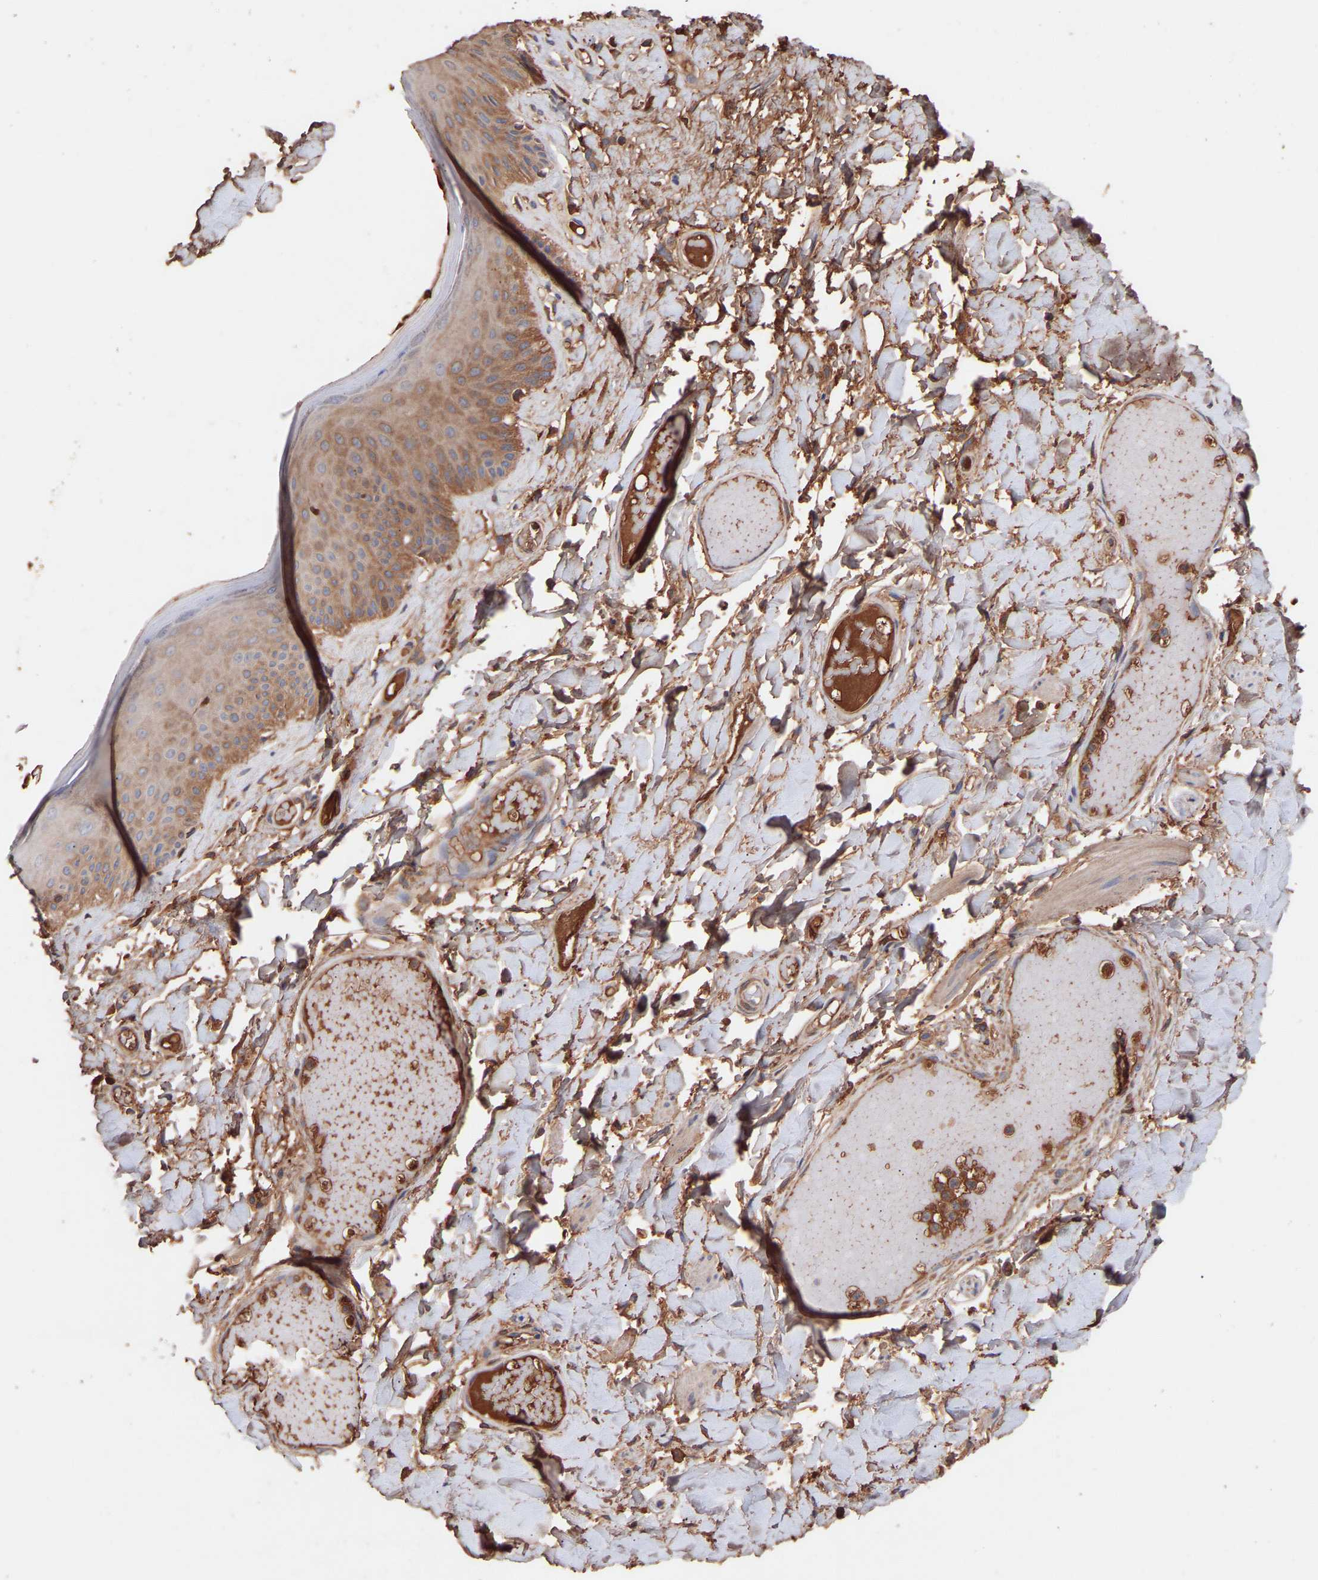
{"staining": {"intensity": "moderate", "quantity": ">75%", "location": "cytoplasmic/membranous"}, "tissue": "skin", "cell_type": "Epidermal cells", "image_type": "normal", "snomed": [{"axis": "morphology", "description": "Normal tissue, NOS"}, {"axis": "topography", "description": "Vulva"}], "caption": "IHC micrograph of benign skin stained for a protein (brown), which demonstrates medium levels of moderate cytoplasmic/membranous positivity in about >75% of epidermal cells.", "gene": "TMEM268", "patient": {"sex": "female", "age": 73}}